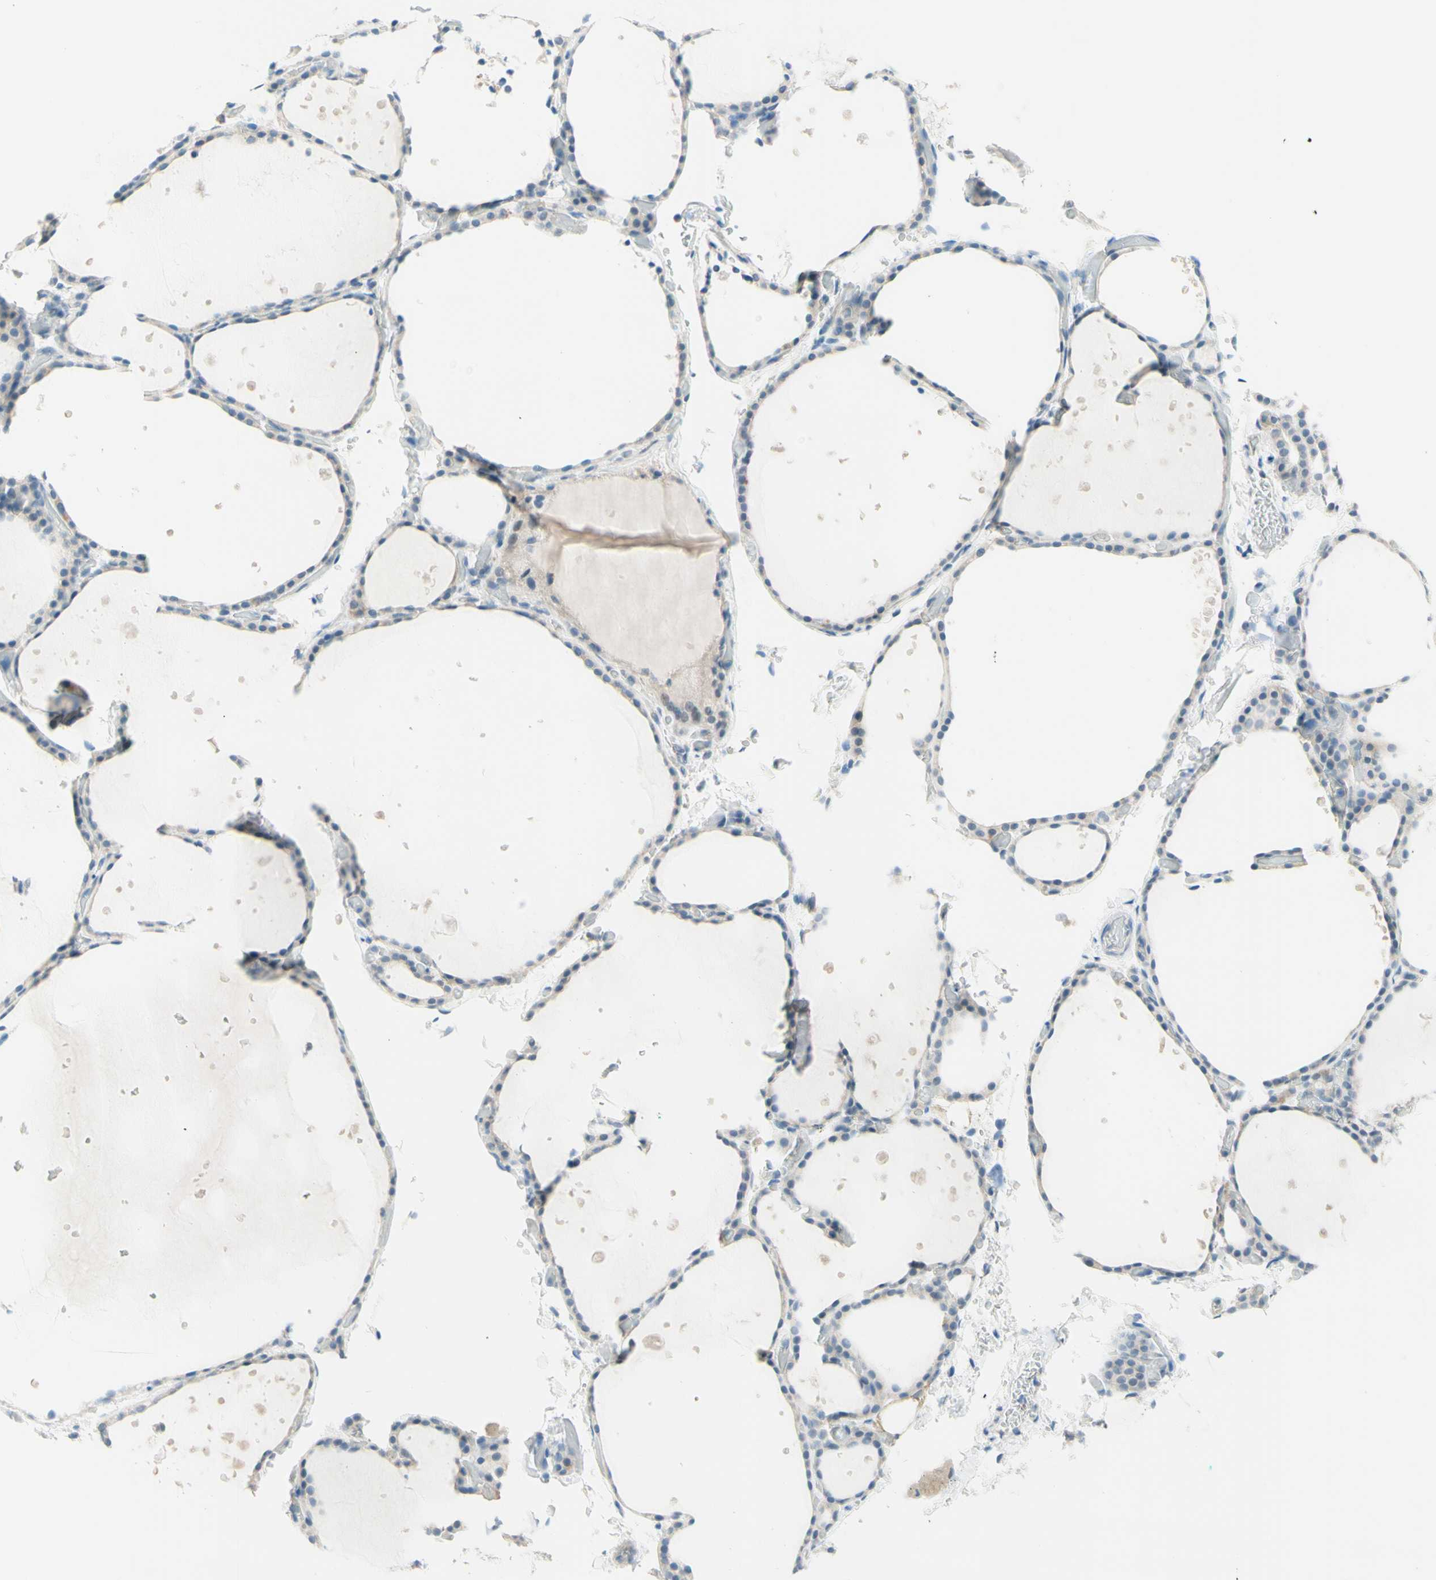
{"staining": {"intensity": "weak", "quantity": "25%-75%", "location": "cytoplasmic/membranous"}, "tissue": "thyroid gland", "cell_type": "Glandular cells", "image_type": "normal", "snomed": [{"axis": "morphology", "description": "Normal tissue, NOS"}, {"axis": "topography", "description": "Thyroid gland"}], "caption": "Glandular cells display low levels of weak cytoplasmic/membranous positivity in approximately 25%-75% of cells in benign human thyroid gland.", "gene": "JPH1", "patient": {"sex": "female", "age": 44}}